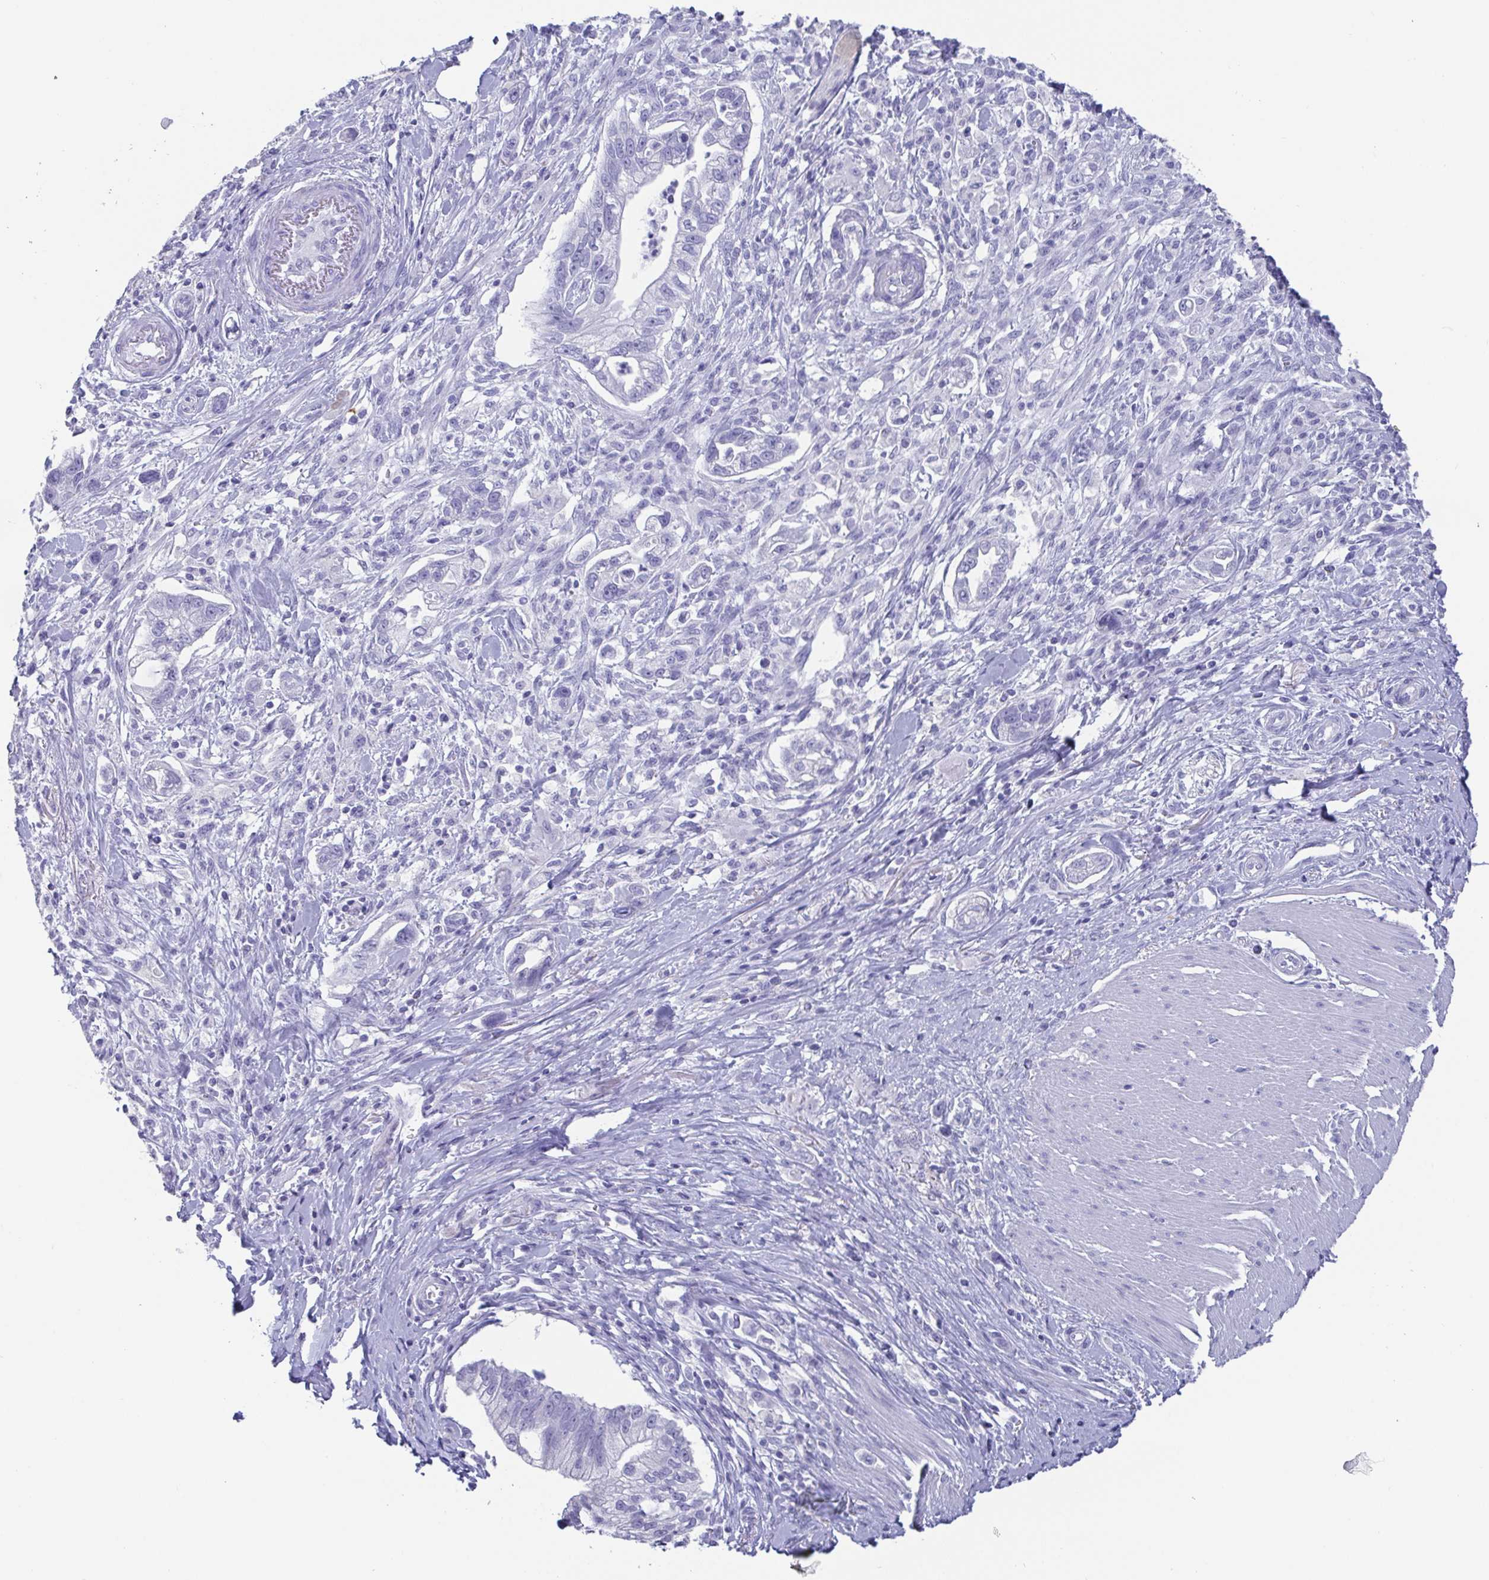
{"staining": {"intensity": "negative", "quantity": "none", "location": "none"}, "tissue": "pancreatic cancer", "cell_type": "Tumor cells", "image_type": "cancer", "snomed": [{"axis": "morphology", "description": "Adenocarcinoma, NOS"}, {"axis": "topography", "description": "Pancreas"}], "caption": "The image shows no staining of tumor cells in adenocarcinoma (pancreatic).", "gene": "SCGN", "patient": {"sex": "male", "age": 70}}